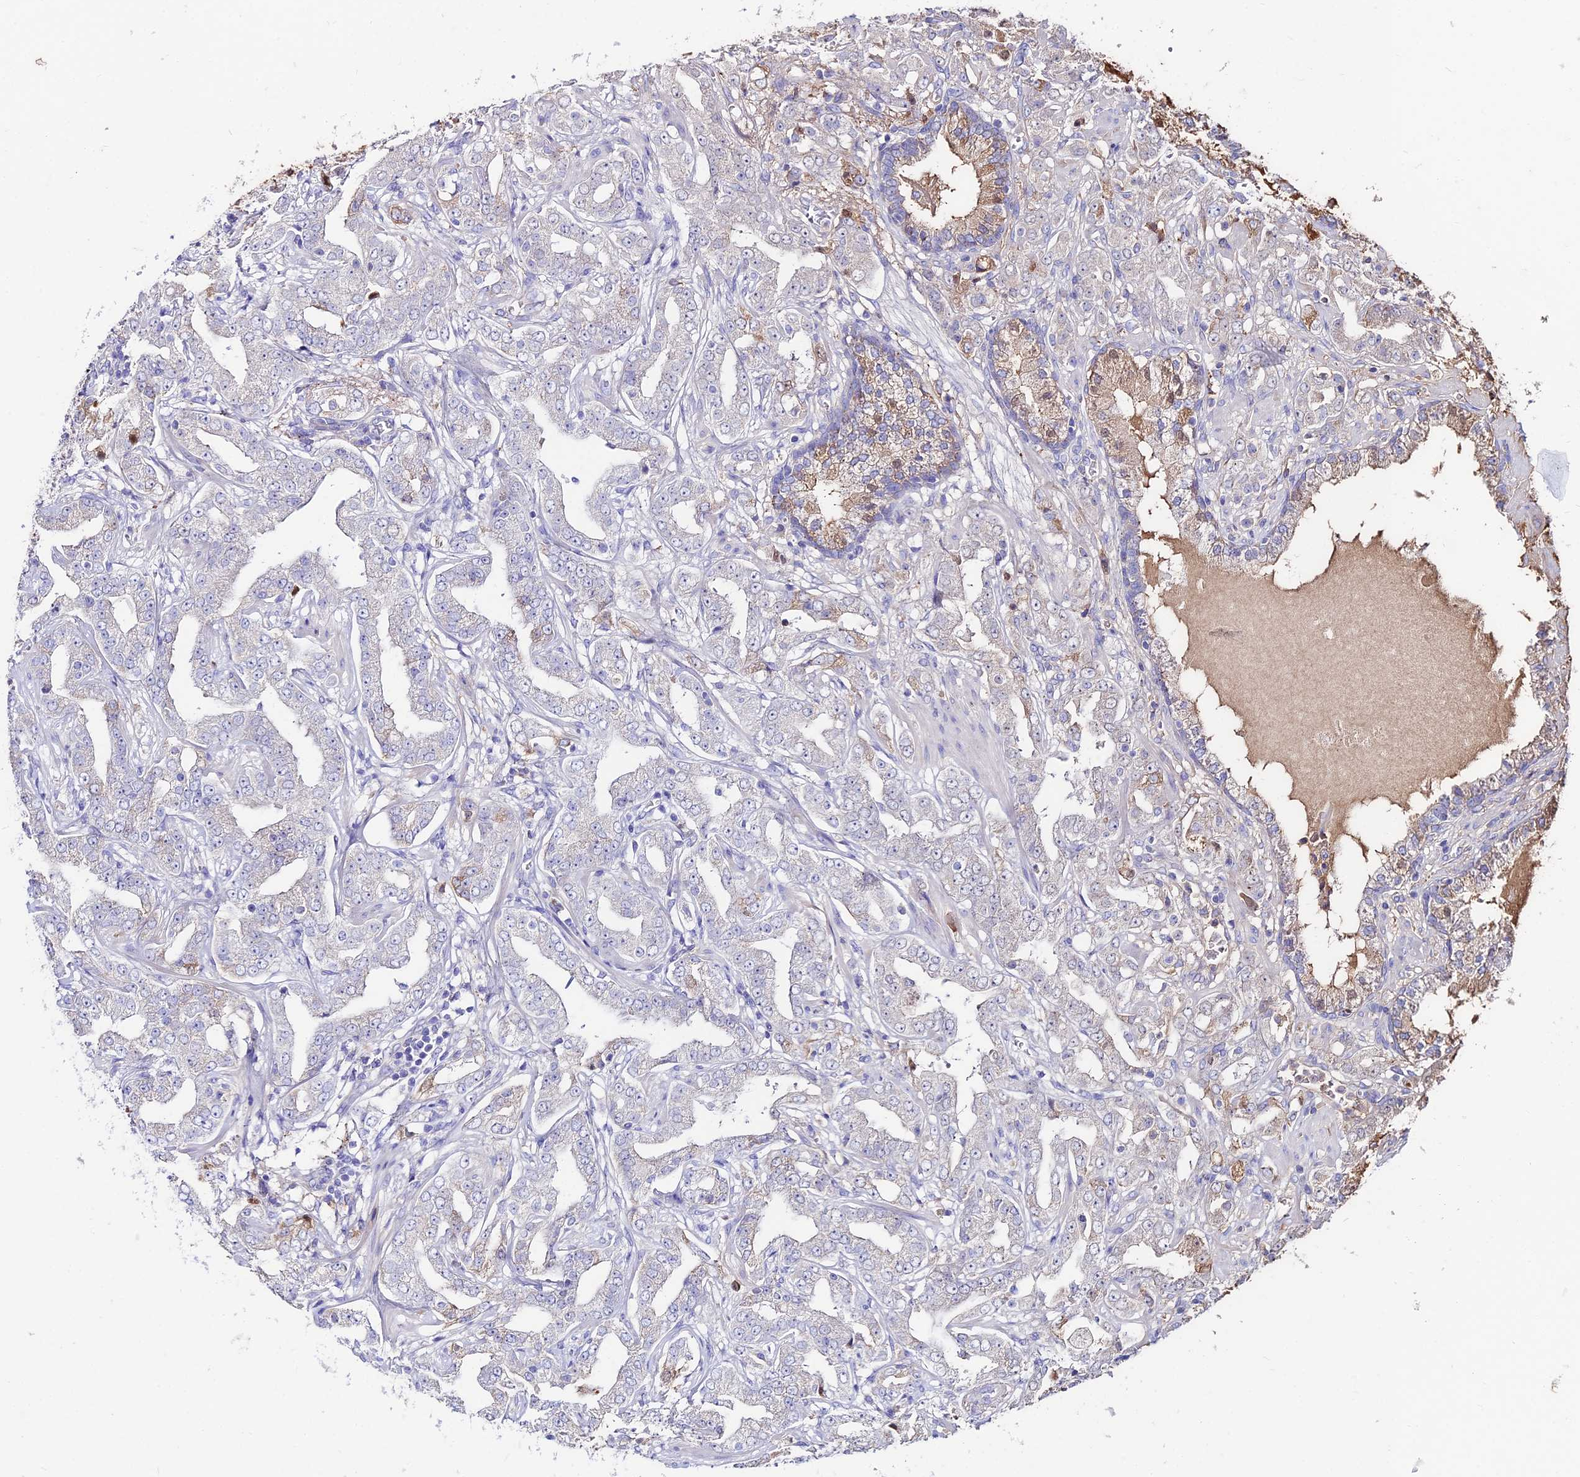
{"staining": {"intensity": "negative", "quantity": "none", "location": "none"}, "tissue": "prostate cancer", "cell_type": "Tumor cells", "image_type": "cancer", "snomed": [{"axis": "morphology", "description": "Adenocarcinoma, High grade"}, {"axis": "topography", "description": "Prostate"}], "caption": "Immunohistochemistry (IHC) micrograph of neoplastic tissue: human prostate cancer stained with DAB demonstrates no significant protein staining in tumor cells. The staining was performed using DAB to visualize the protein expression in brown, while the nuclei were stained in blue with hematoxylin (Magnification: 20x).", "gene": "SLC25A16", "patient": {"sex": "male", "age": 63}}